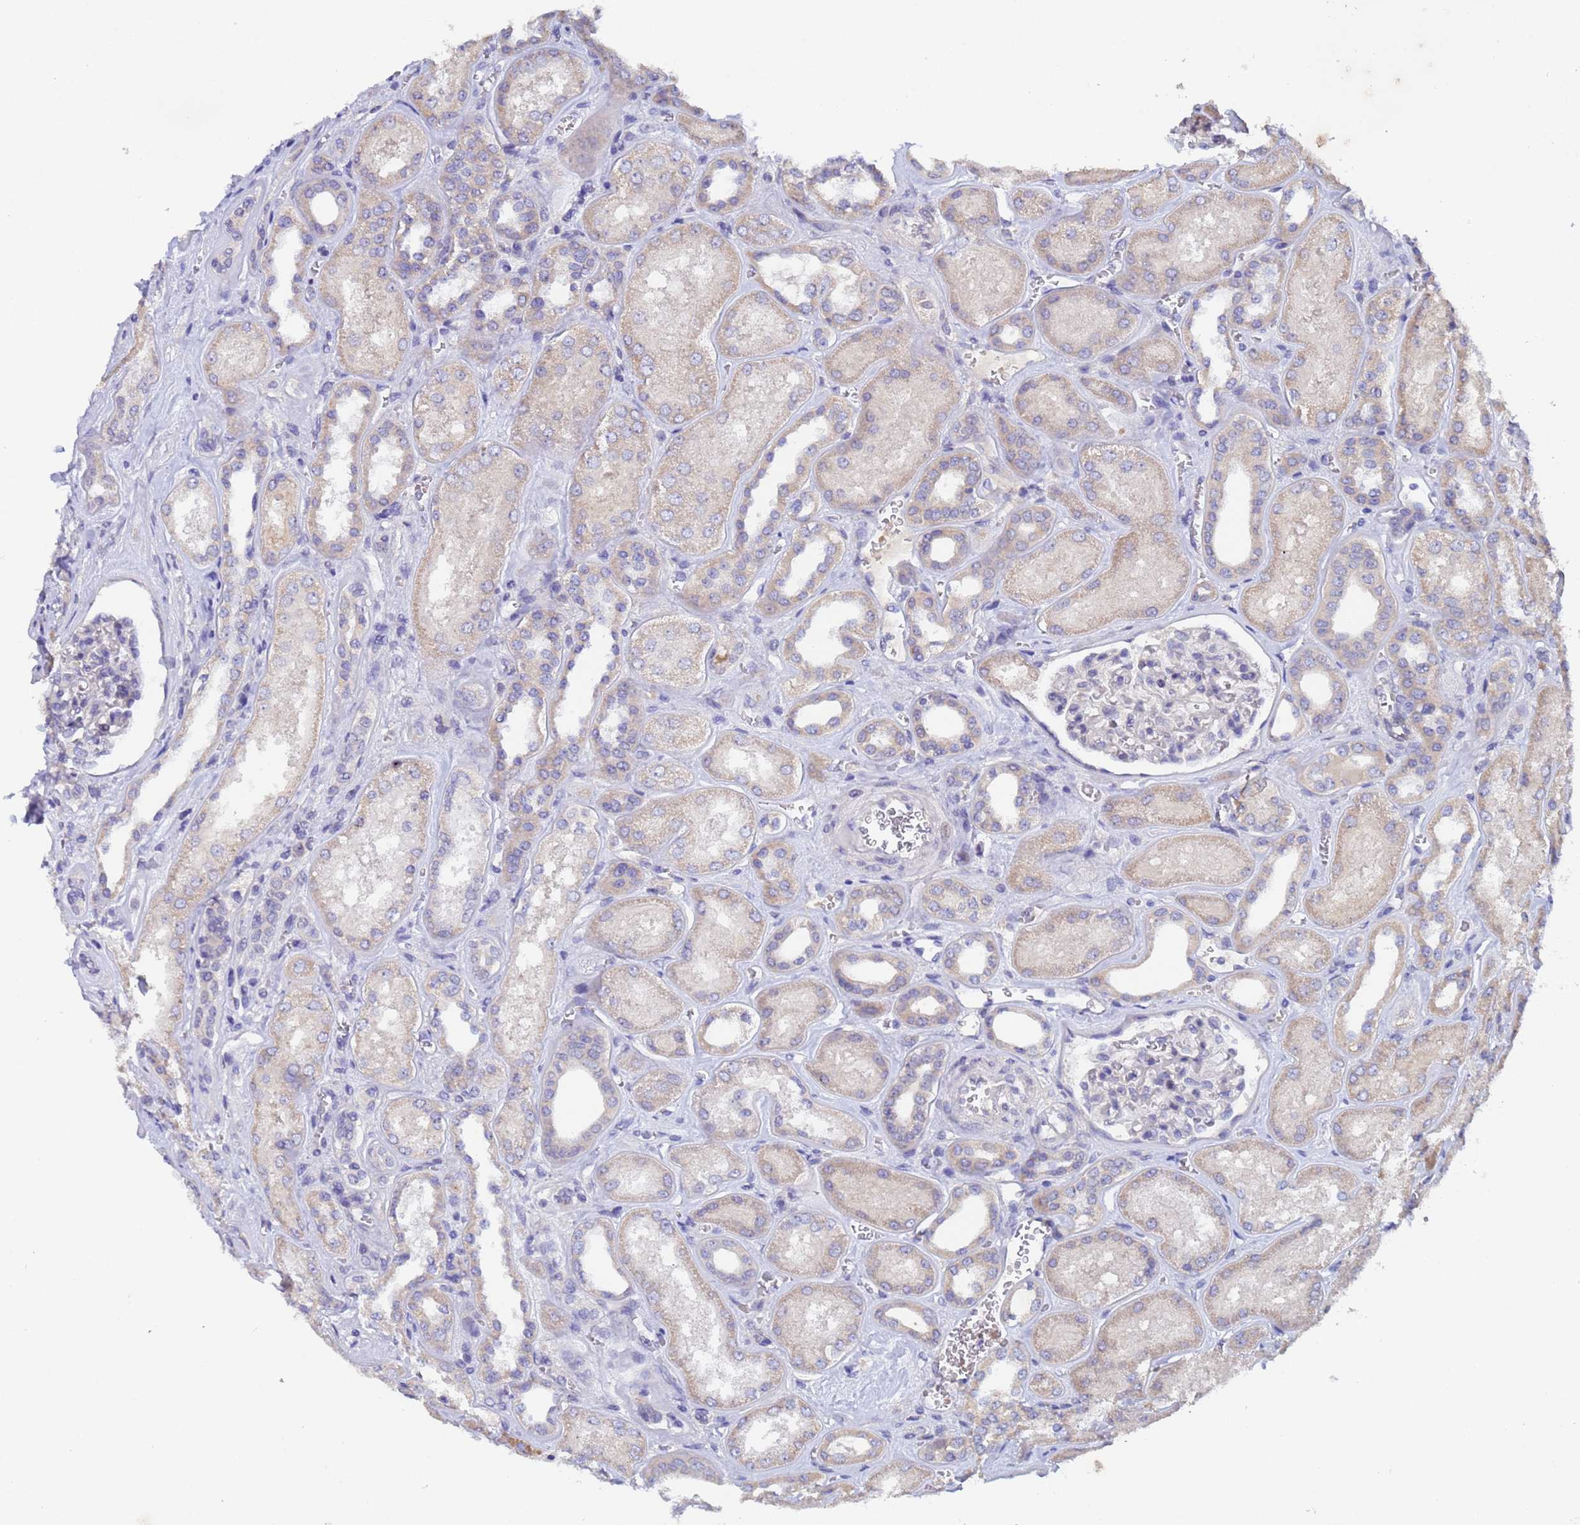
{"staining": {"intensity": "negative", "quantity": "none", "location": "none"}, "tissue": "kidney", "cell_type": "Cells in glomeruli", "image_type": "normal", "snomed": [{"axis": "morphology", "description": "Normal tissue, NOS"}, {"axis": "morphology", "description": "Adenocarcinoma, NOS"}, {"axis": "topography", "description": "Kidney"}], "caption": "An IHC histopathology image of normal kidney is shown. There is no staining in cells in glomeruli of kidney. (Brightfield microscopy of DAB immunohistochemistry at high magnification).", "gene": "IHO1", "patient": {"sex": "female", "age": 68}}